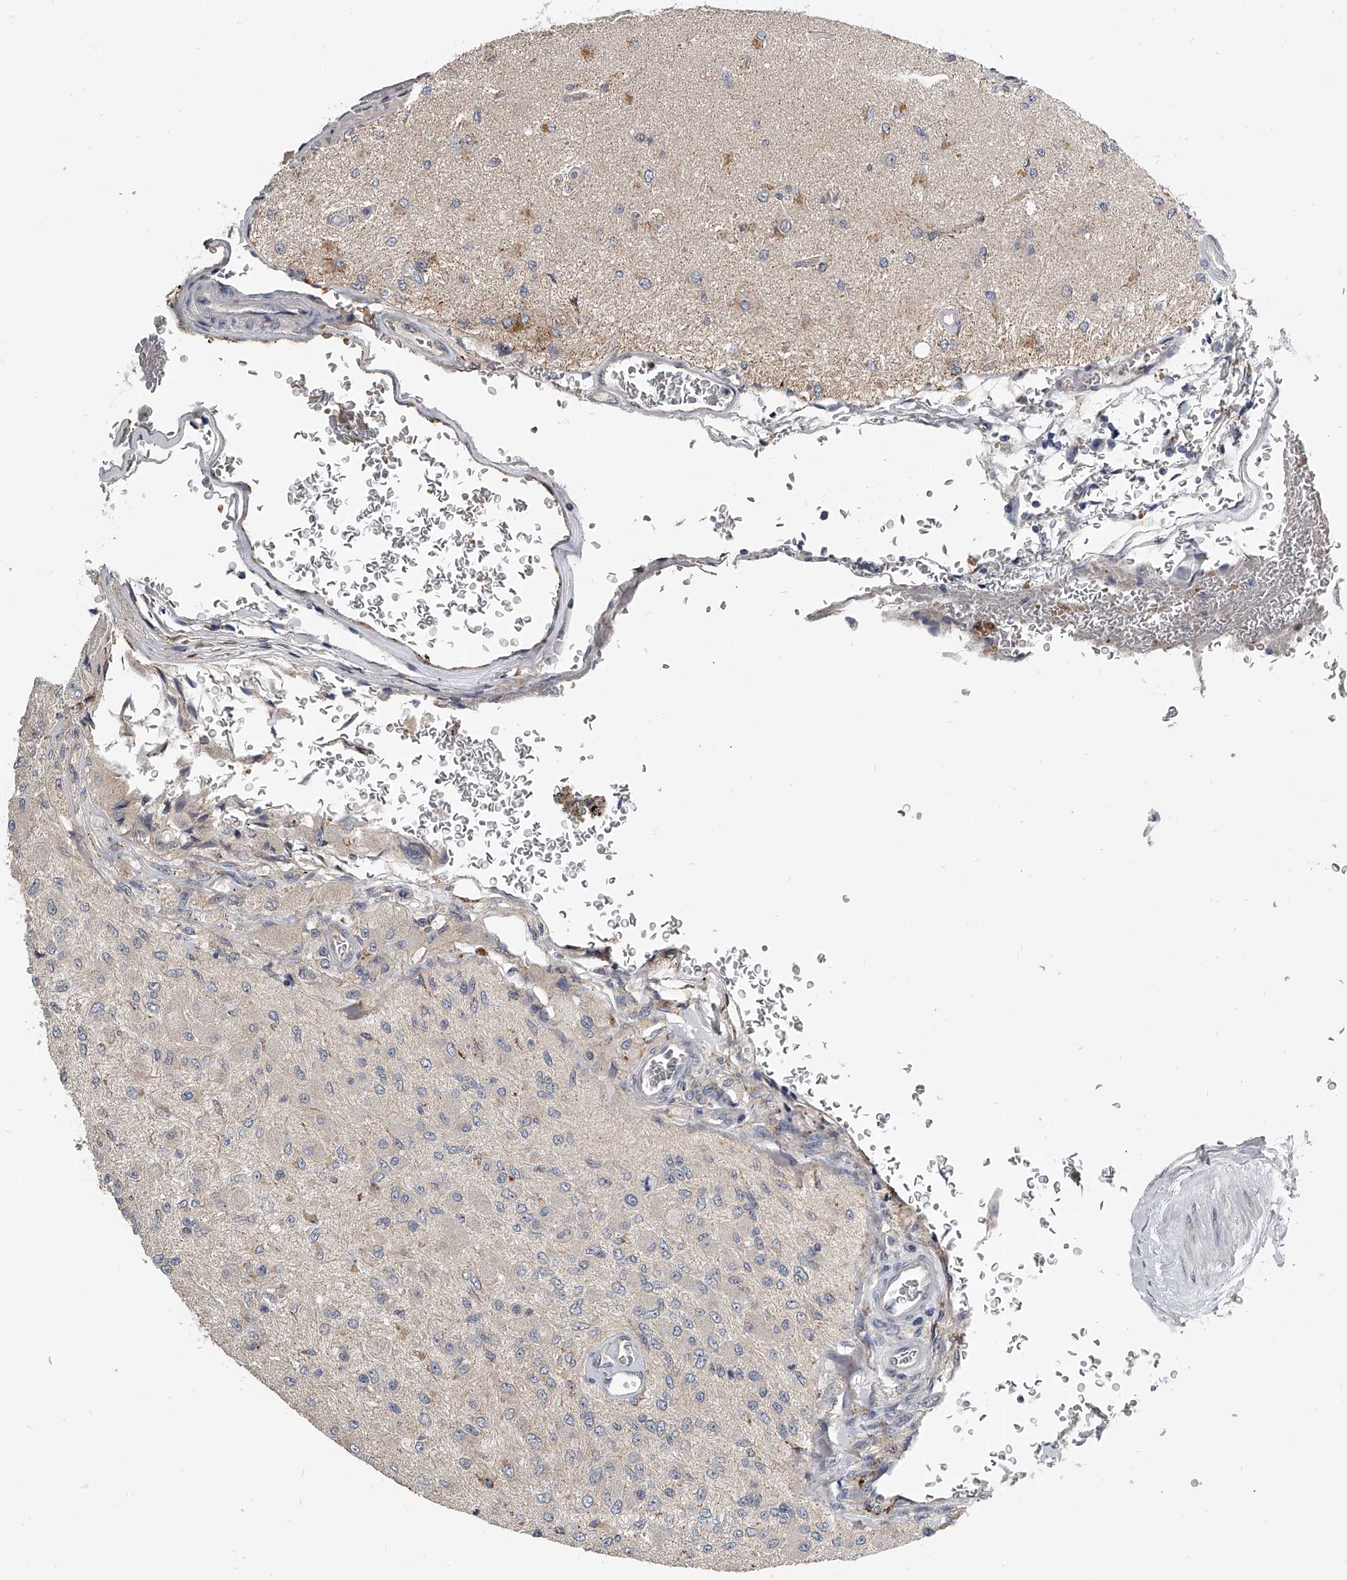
{"staining": {"intensity": "negative", "quantity": "none", "location": "none"}, "tissue": "glioma", "cell_type": "Tumor cells", "image_type": "cancer", "snomed": [{"axis": "morphology", "description": "Normal tissue, NOS"}, {"axis": "morphology", "description": "Glioma, malignant, High grade"}, {"axis": "topography", "description": "Cerebral cortex"}], "caption": "This micrograph is of glioma stained with immunohistochemistry to label a protein in brown with the nuclei are counter-stained blue. There is no positivity in tumor cells. Nuclei are stained in blue.", "gene": "KLHL7", "patient": {"sex": "male", "age": 77}}